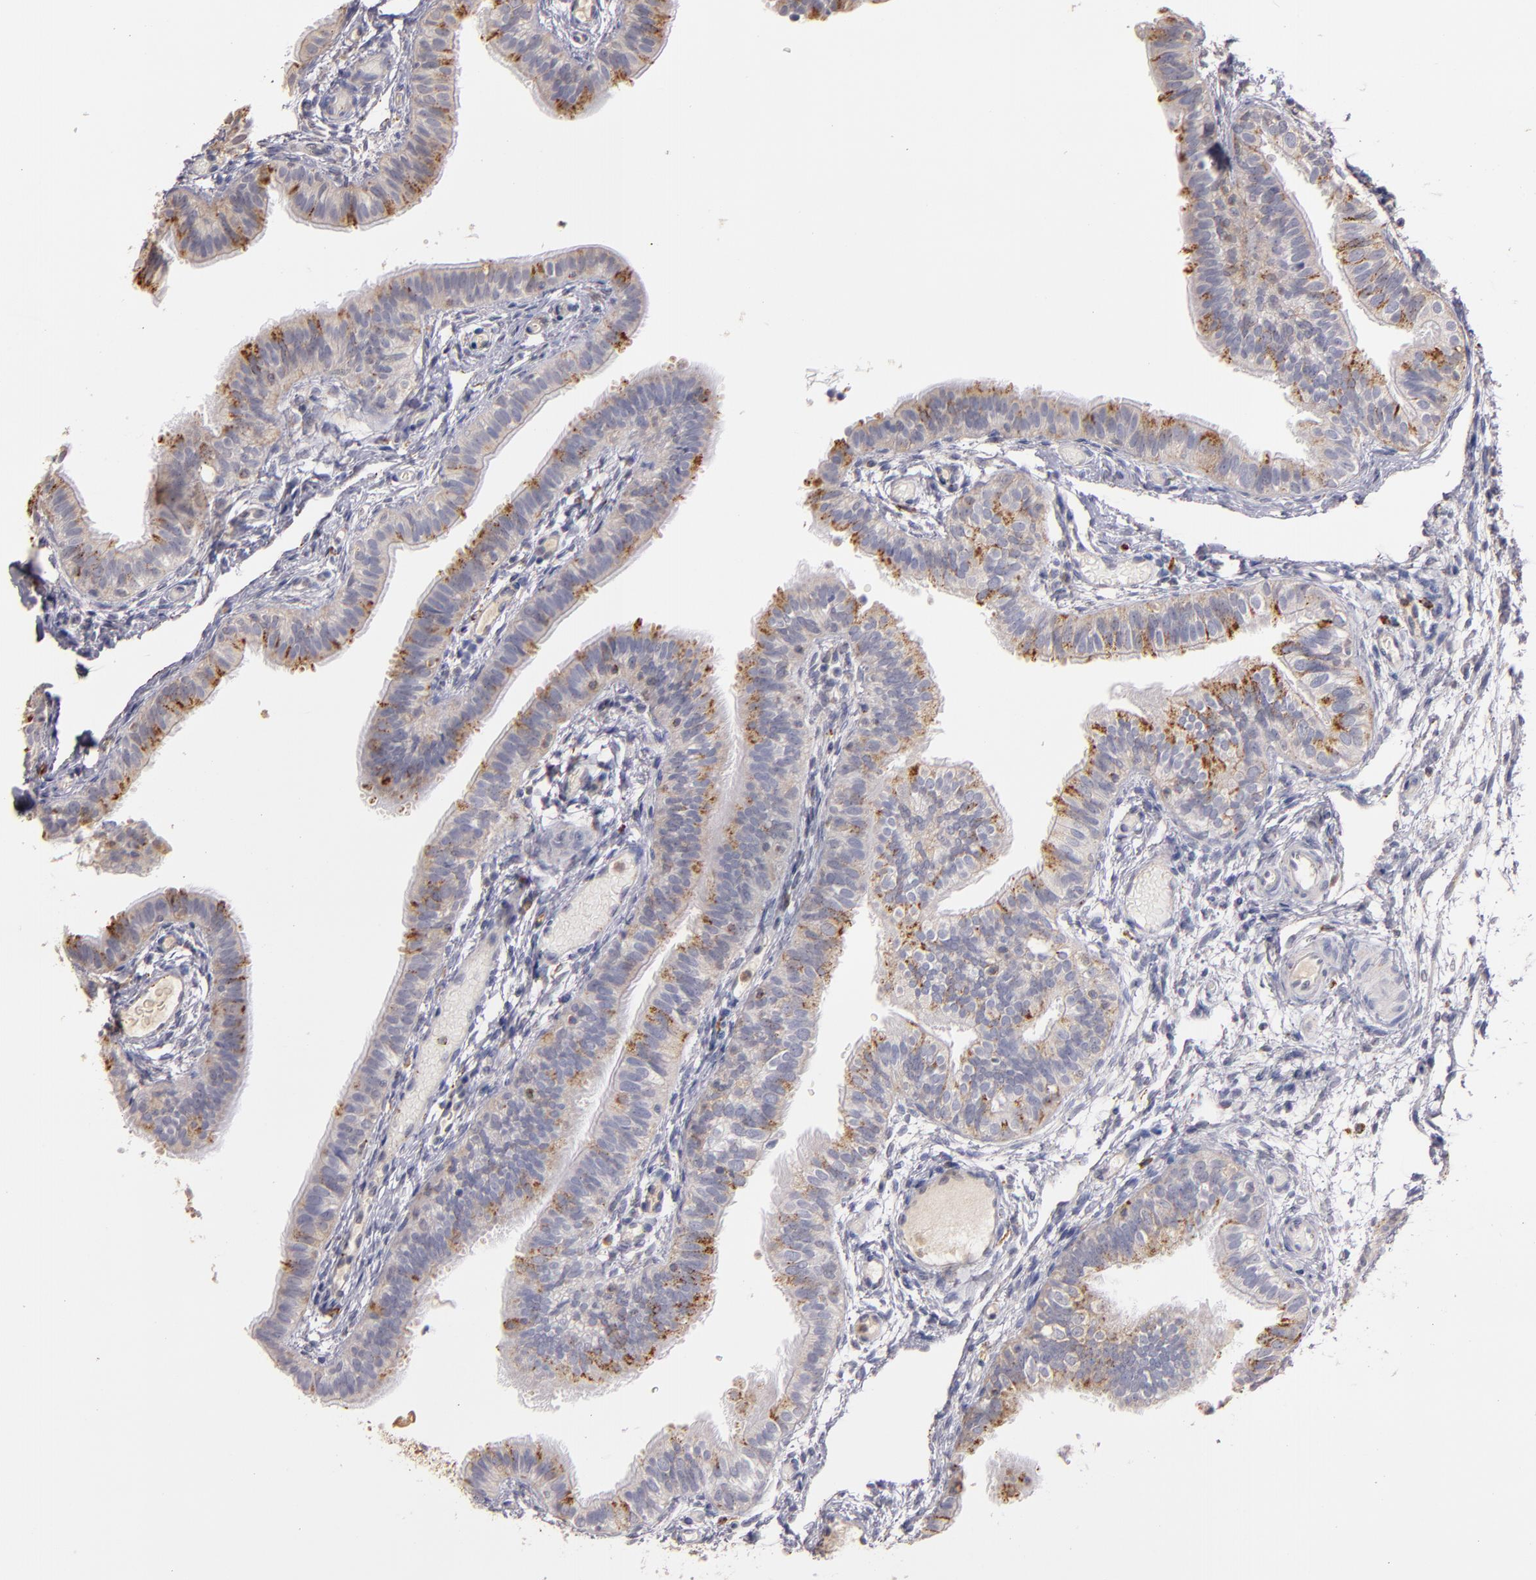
{"staining": {"intensity": "moderate", "quantity": "25%-75%", "location": "cytoplasmic/membranous"}, "tissue": "fallopian tube", "cell_type": "Glandular cells", "image_type": "normal", "snomed": [{"axis": "morphology", "description": "Normal tissue, NOS"}, {"axis": "morphology", "description": "Dermoid, NOS"}, {"axis": "topography", "description": "Fallopian tube"}], "caption": "Moderate cytoplasmic/membranous protein positivity is seen in about 25%-75% of glandular cells in fallopian tube.", "gene": "TRAF1", "patient": {"sex": "female", "age": 33}}